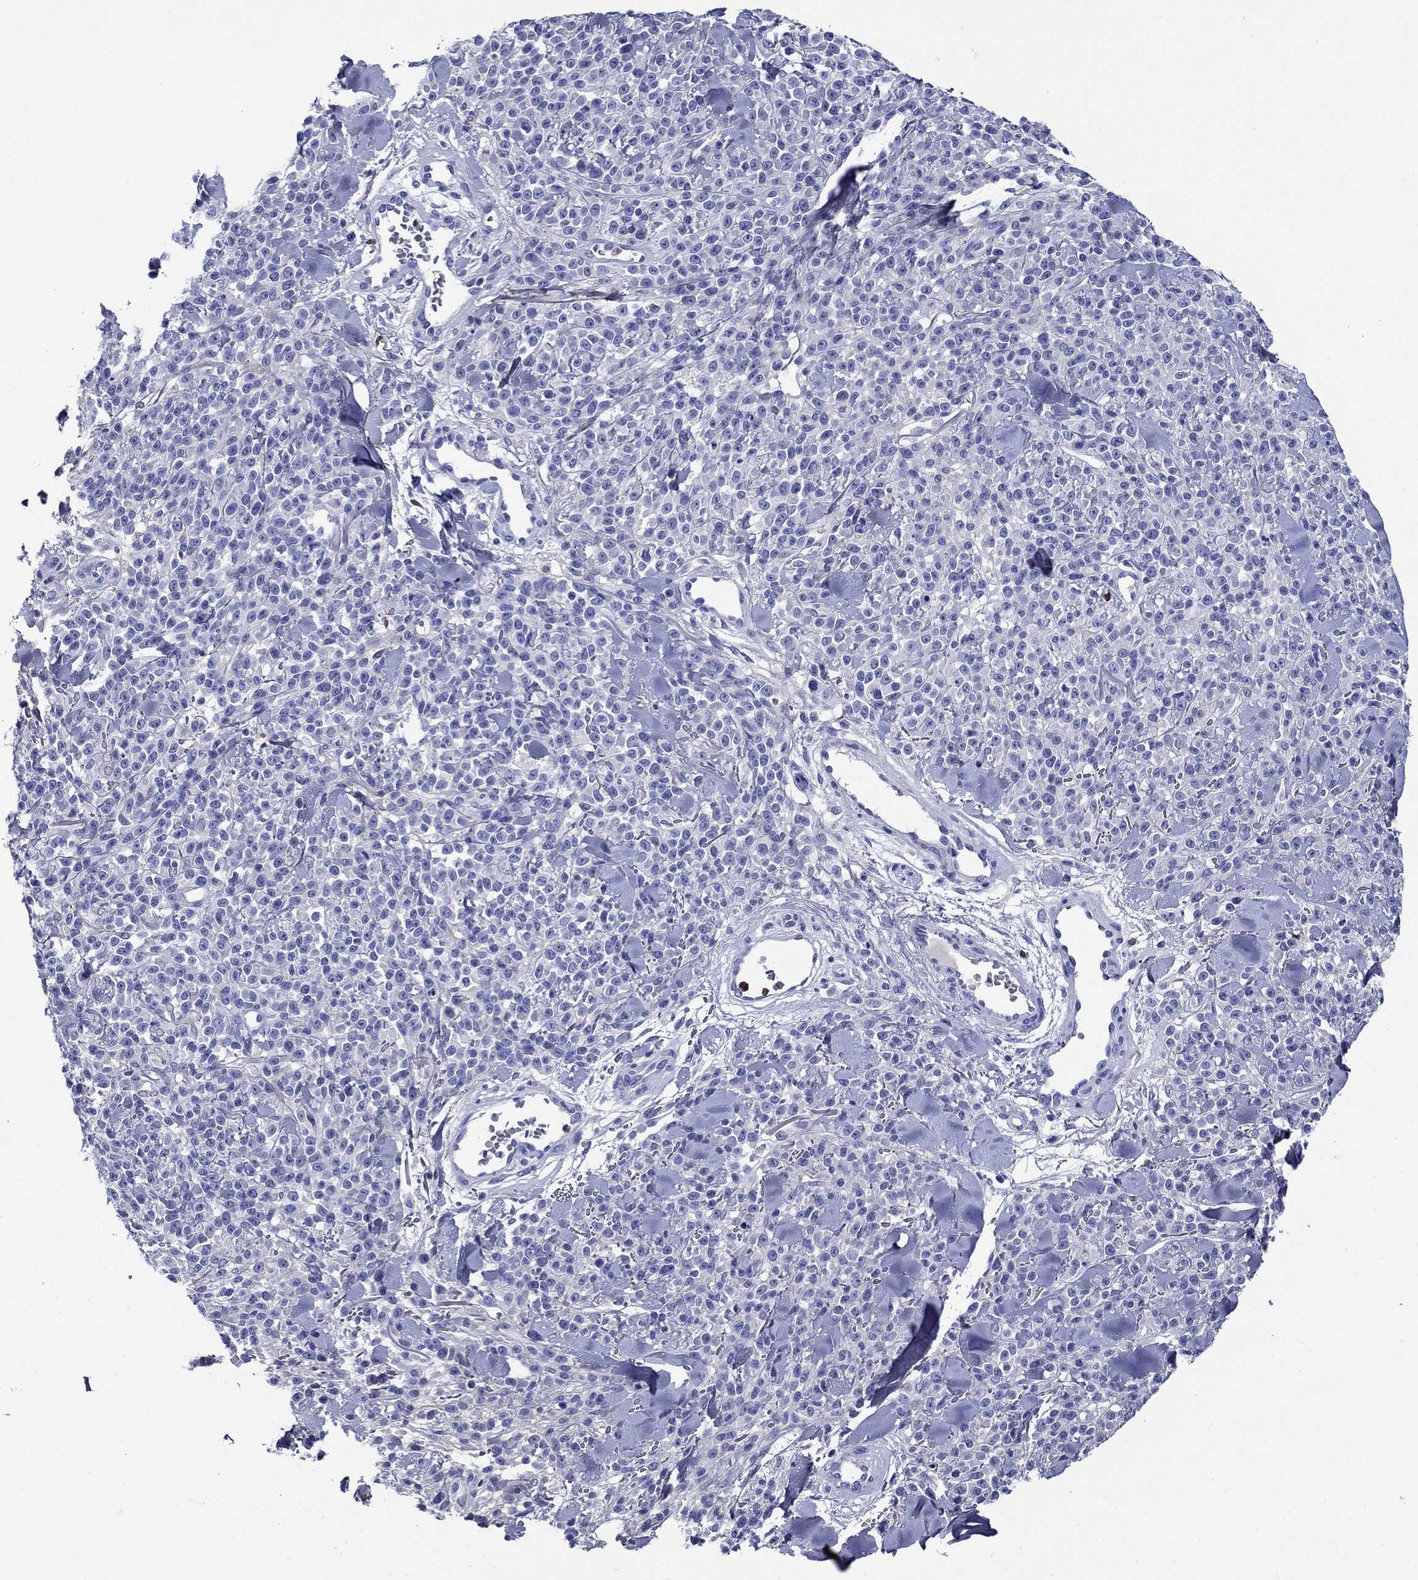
{"staining": {"intensity": "negative", "quantity": "none", "location": "none"}, "tissue": "melanoma", "cell_type": "Tumor cells", "image_type": "cancer", "snomed": [{"axis": "morphology", "description": "Malignant melanoma, NOS"}, {"axis": "topography", "description": "Skin"}, {"axis": "topography", "description": "Skin of trunk"}], "caption": "Immunohistochemical staining of malignant melanoma reveals no significant staining in tumor cells.", "gene": "TFR2", "patient": {"sex": "male", "age": 74}}